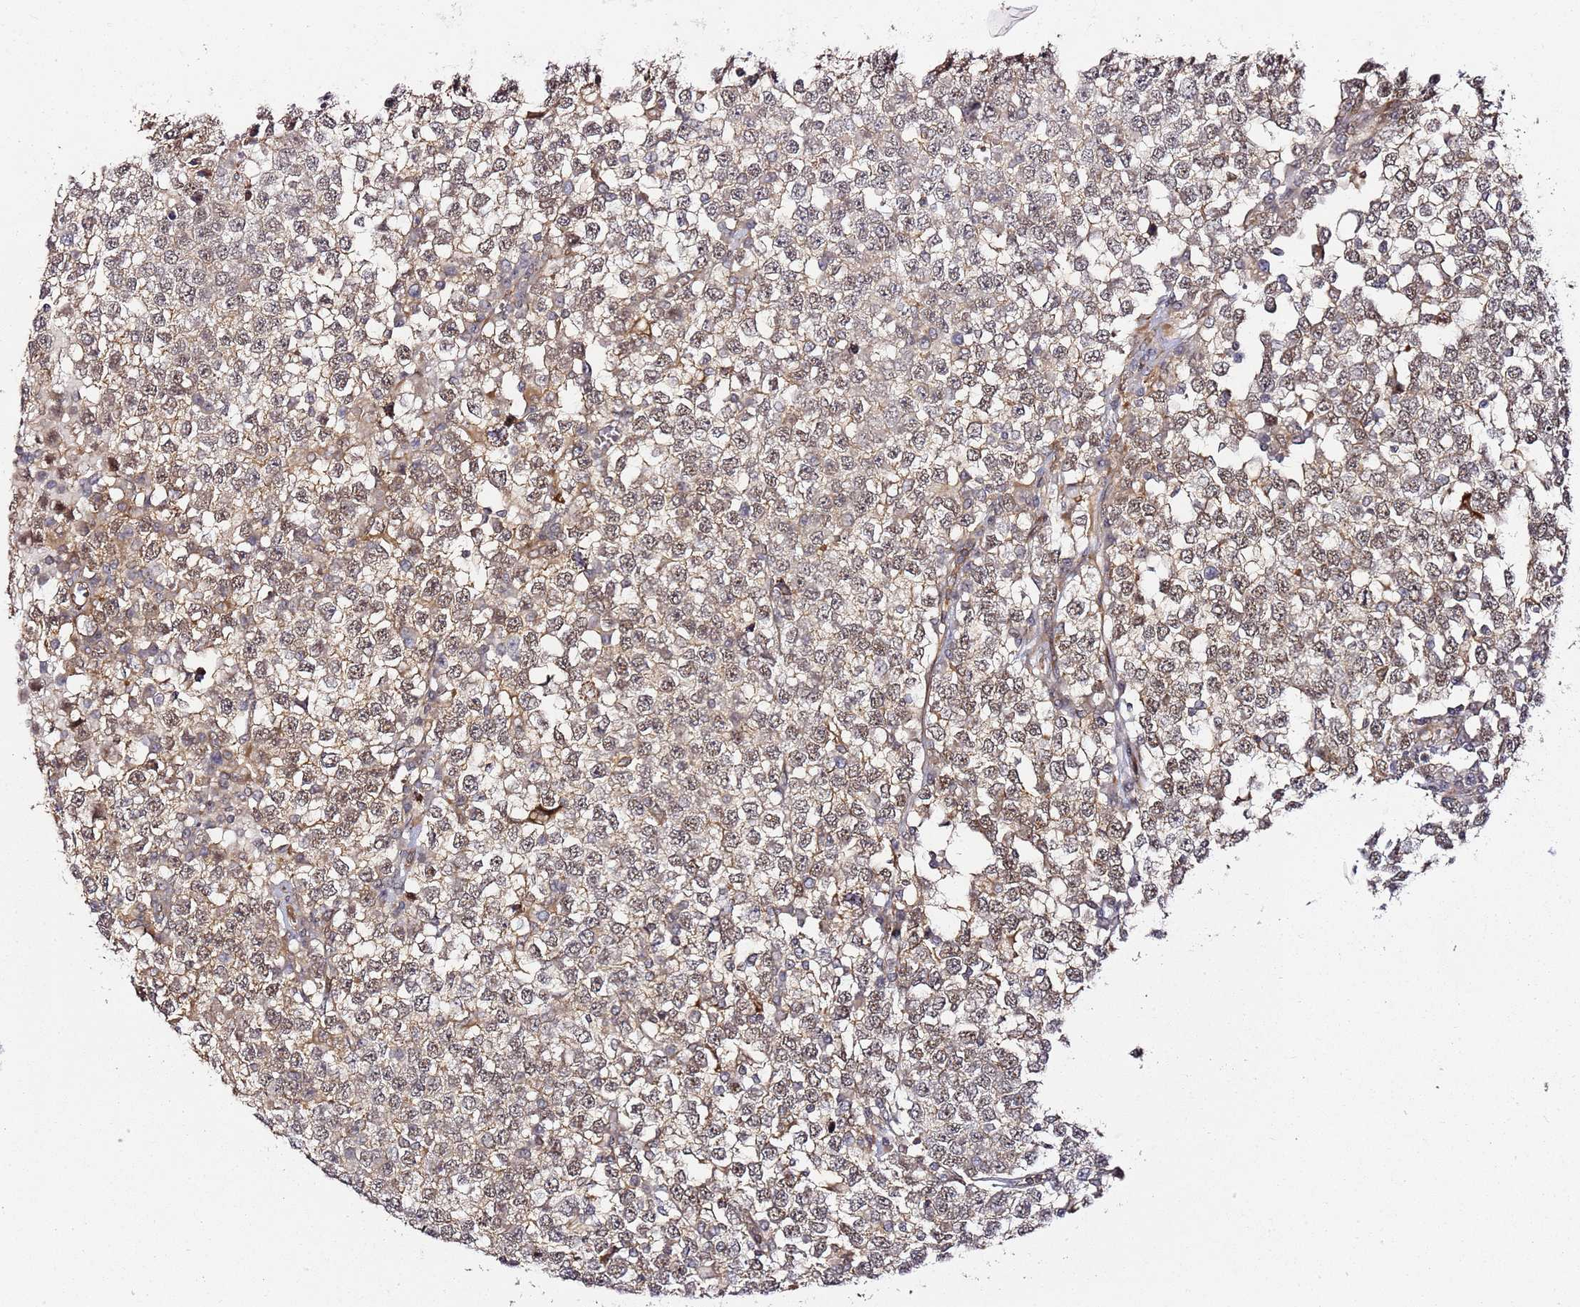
{"staining": {"intensity": "weak", "quantity": ">75%", "location": "nuclear"}, "tissue": "testis cancer", "cell_type": "Tumor cells", "image_type": "cancer", "snomed": [{"axis": "morphology", "description": "Seminoma, NOS"}, {"axis": "topography", "description": "Testis"}], "caption": "An image of human testis seminoma stained for a protein demonstrates weak nuclear brown staining in tumor cells.", "gene": "CCNYL1", "patient": {"sex": "male", "age": 65}}